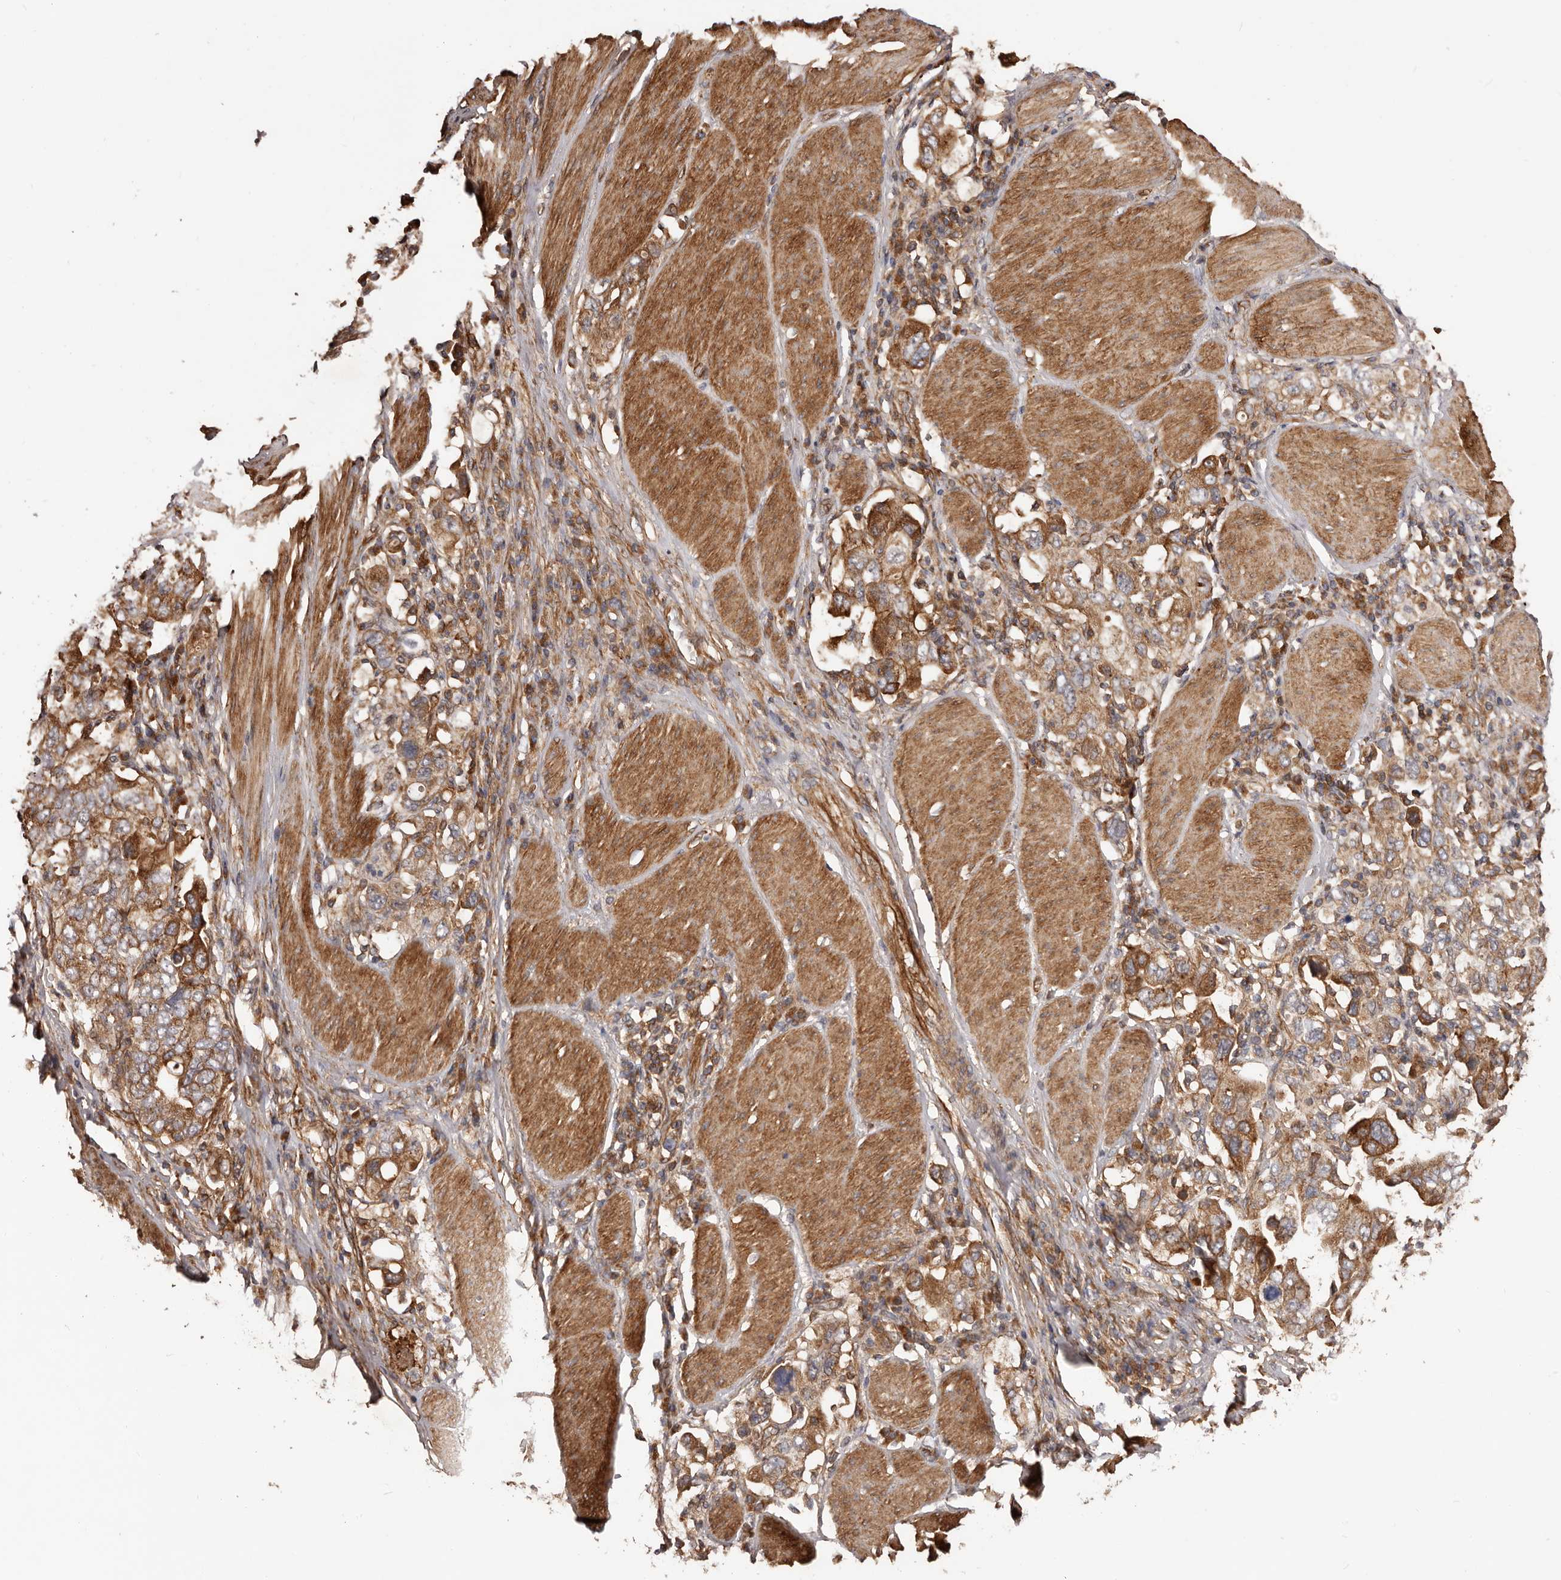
{"staining": {"intensity": "strong", "quantity": "25%-75%", "location": "cytoplasmic/membranous"}, "tissue": "stomach cancer", "cell_type": "Tumor cells", "image_type": "cancer", "snomed": [{"axis": "morphology", "description": "Adenocarcinoma, NOS"}, {"axis": "topography", "description": "Stomach, upper"}], "caption": "There is high levels of strong cytoplasmic/membranous staining in tumor cells of stomach cancer (adenocarcinoma), as demonstrated by immunohistochemical staining (brown color).", "gene": "GTPBP1", "patient": {"sex": "male", "age": 62}}